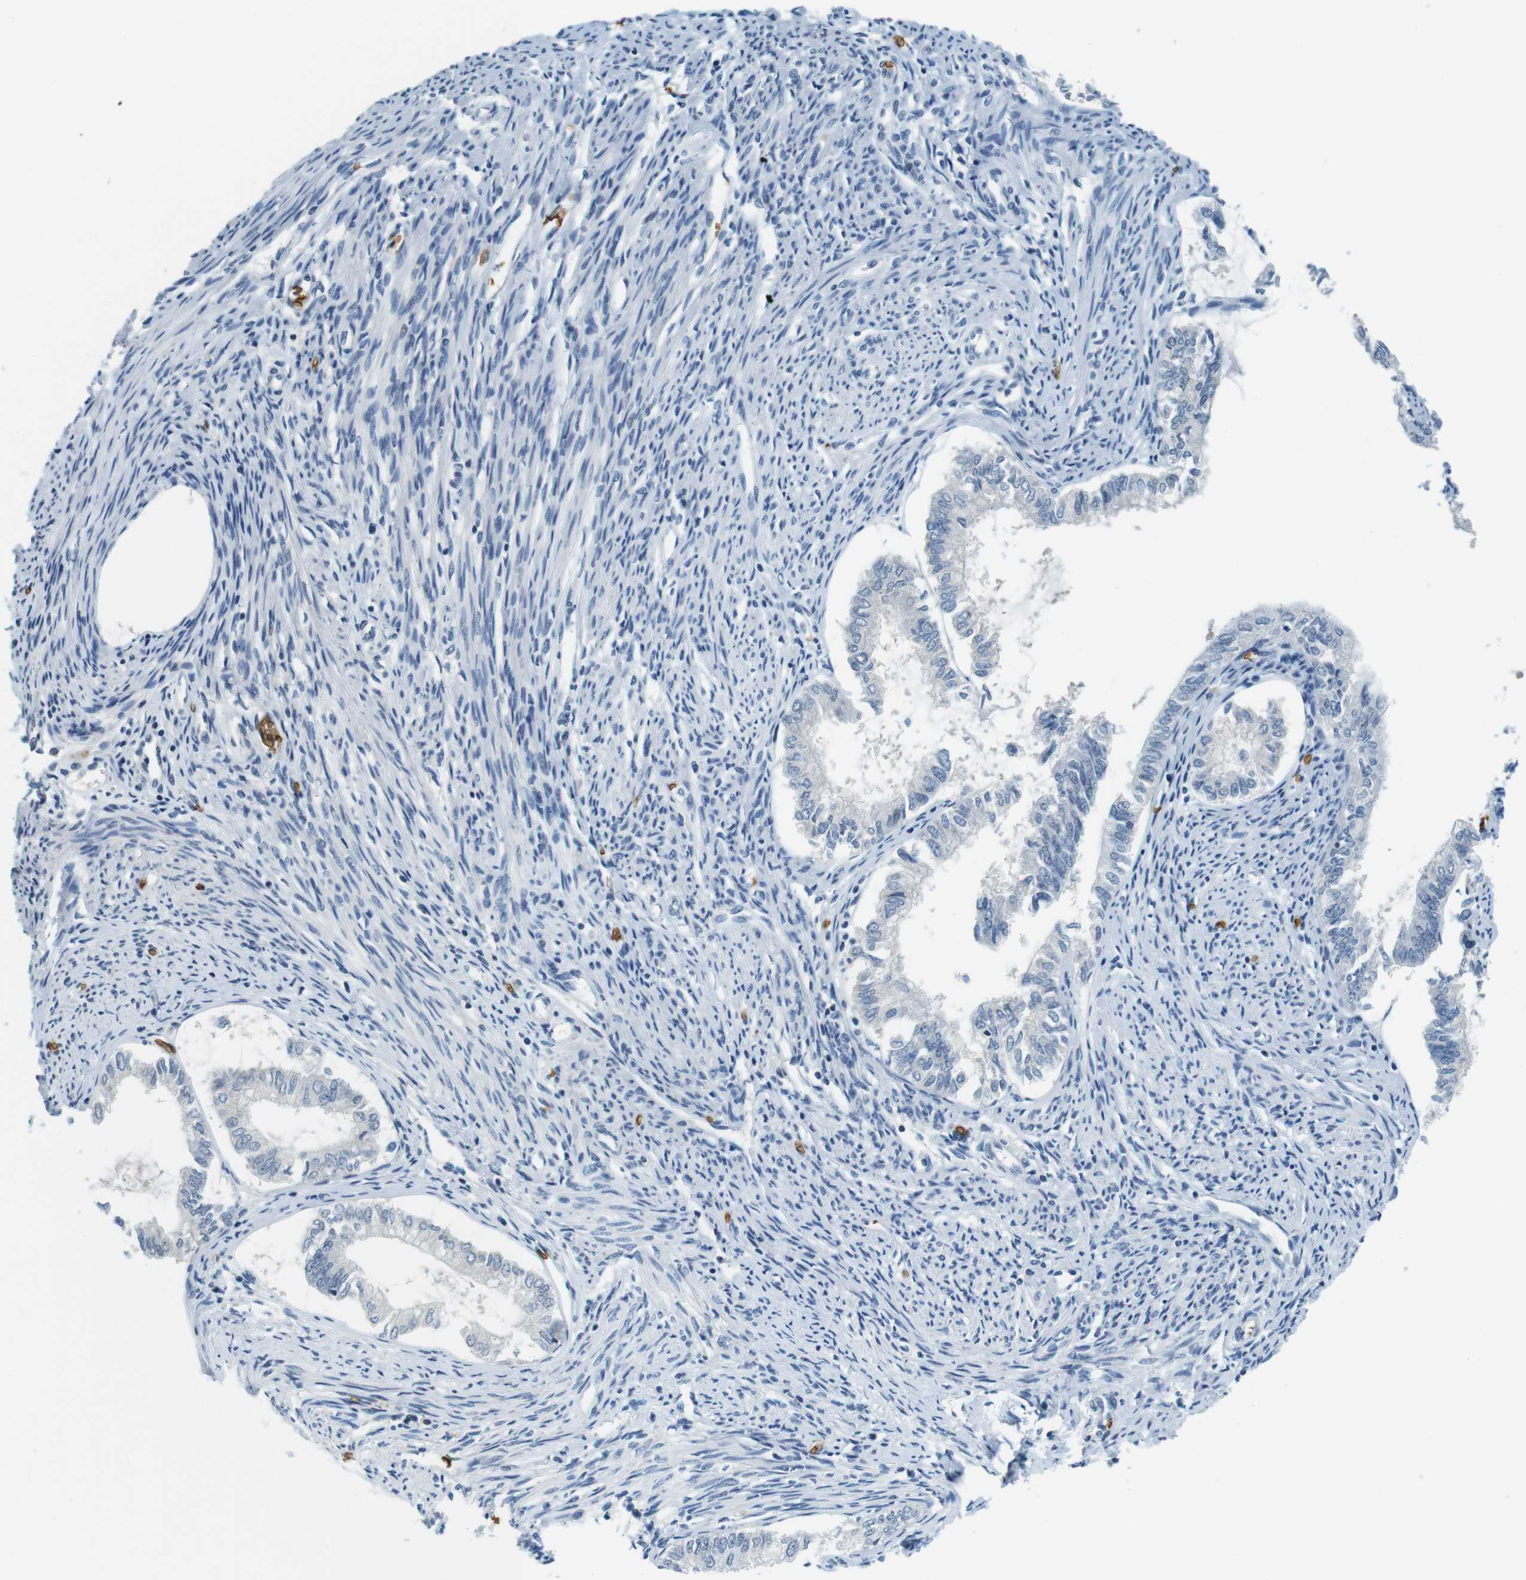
{"staining": {"intensity": "negative", "quantity": "none", "location": "none"}, "tissue": "endometrial cancer", "cell_type": "Tumor cells", "image_type": "cancer", "snomed": [{"axis": "morphology", "description": "Adenocarcinoma, NOS"}, {"axis": "topography", "description": "Endometrium"}], "caption": "Protein analysis of adenocarcinoma (endometrial) reveals no significant expression in tumor cells.", "gene": "SLC4A1", "patient": {"sex": "female", "age": 86}}